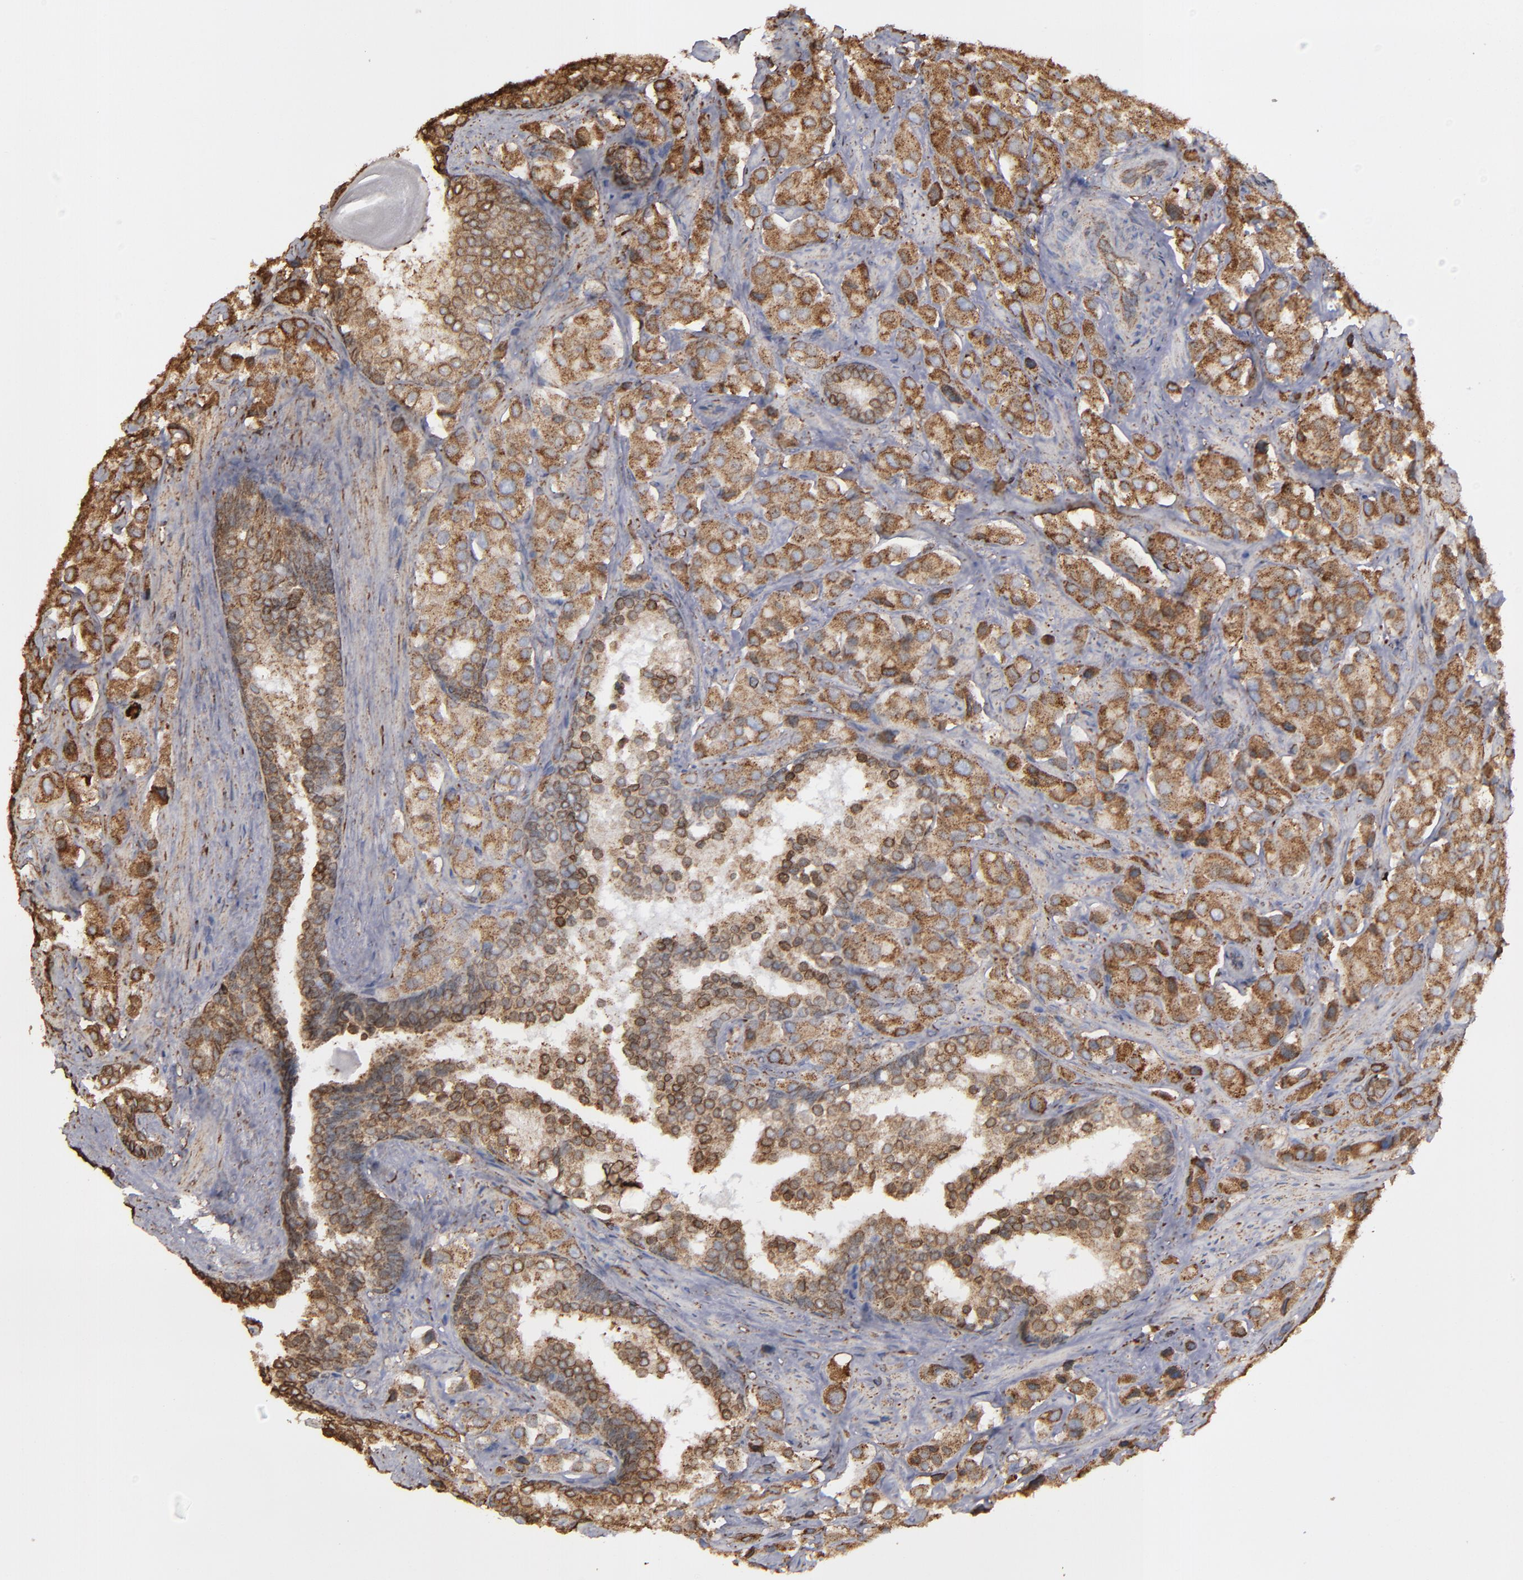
{"staining": {"intensity": "strong", "quantity": ">75%", "location": "cytoplasmic/membranous"}, "tissue": "prostate cancer", "cell_type": "Tumor cells", "image_type": "cancer", "snomed": [{"axis": "morphology", "description": "Adenocarcinoma, Medium grade"}, {"axis": "topography", "description": "Prostate"}], "caption": "Tumor cells exhibit high levels of strong cytoplasmic/membranous expression in approximately >75% of cells in human prostate cancer (adenocarcinoma (medium-grade)).", "gene": "ERLIN2", "patient": {"sex": "male", "age": 70}}